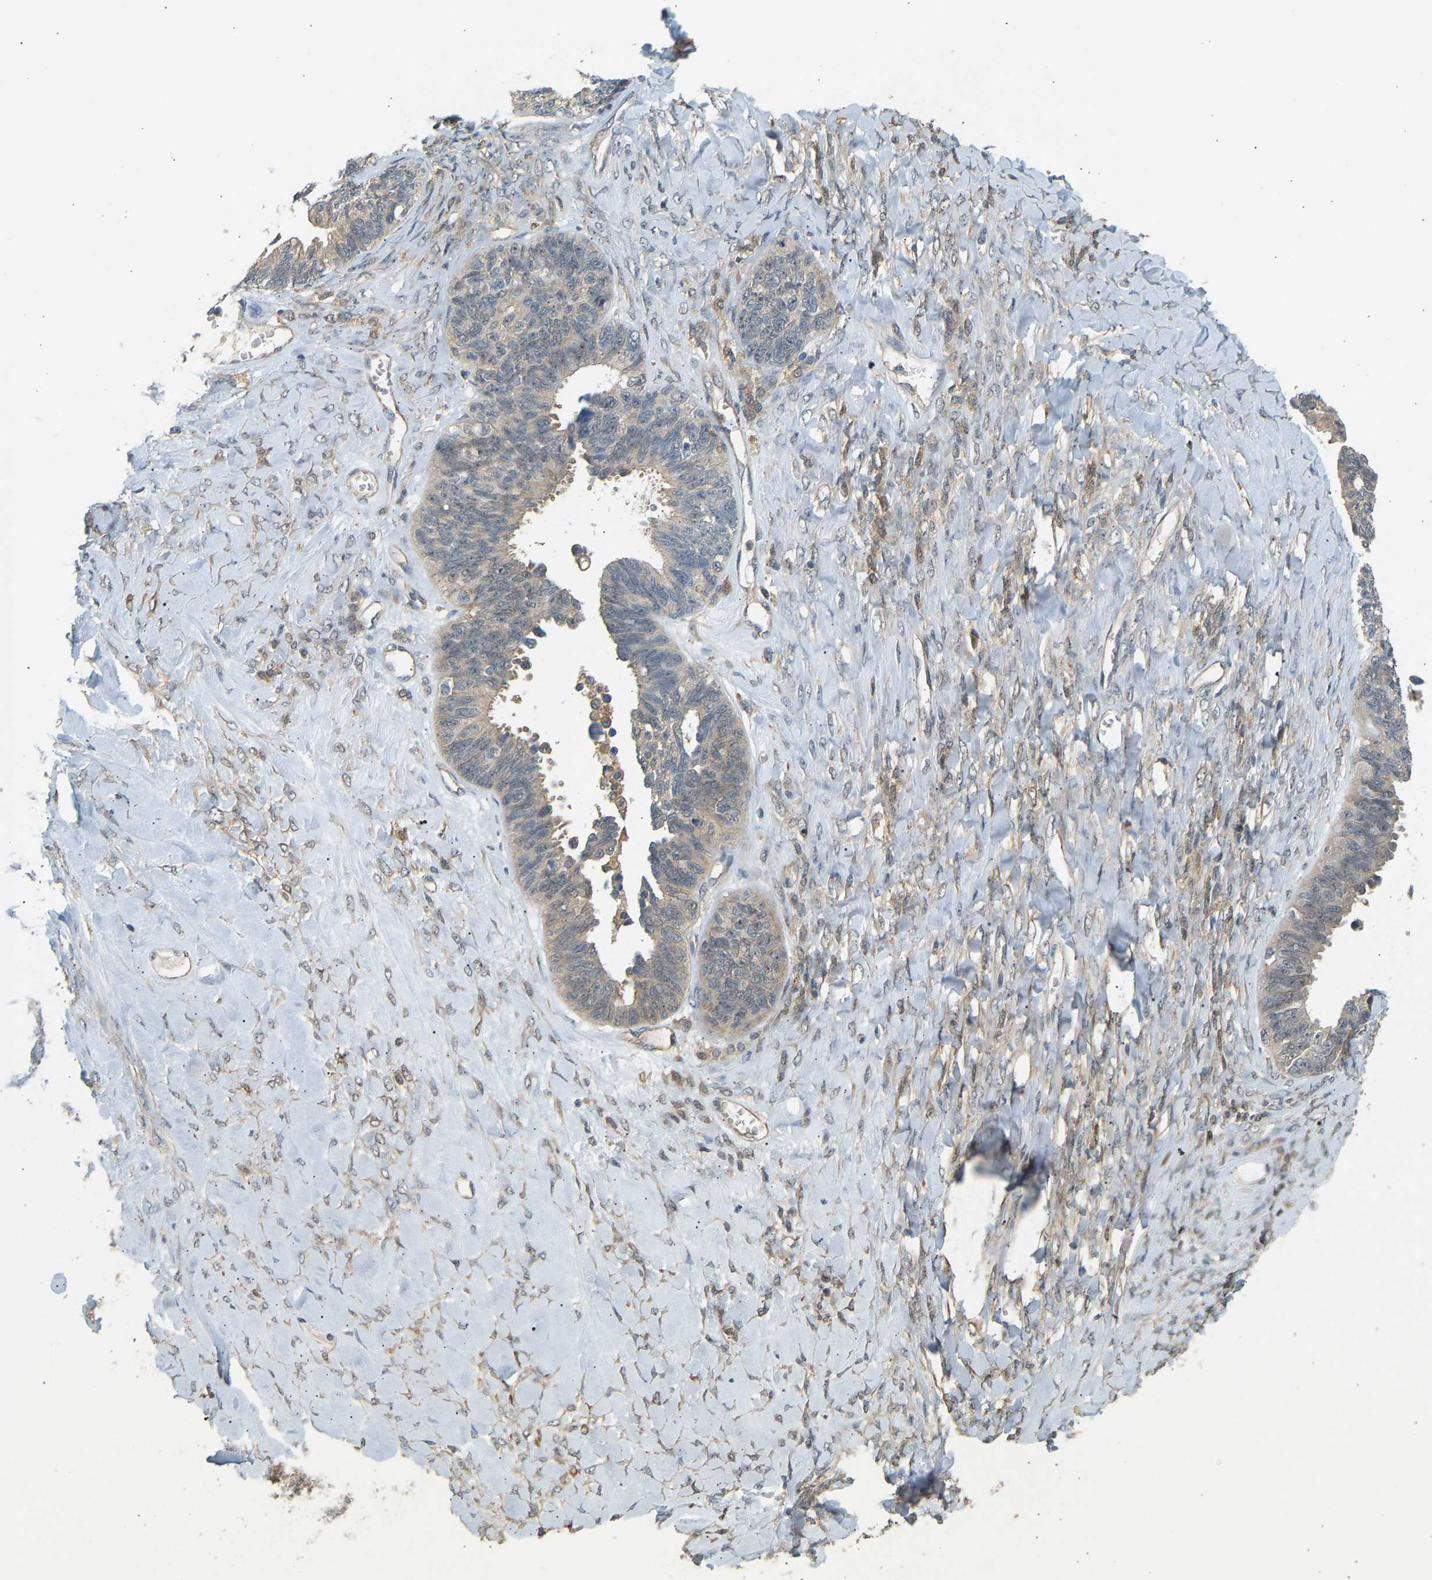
{"staining": {"intensity": "weak", "quantity": "<25%", "location": "cytoplasmic/membranous"}, "tissue": "ovarian cancer", "cell_type": "Tumor cells", "image_type": "cancer", "snomed": [{"axis": "morphology", "description": "Cystadenocarcinoma, serous, NOS"}, {"axis": "topography", "description": "Ovary"}], "caption": "An immunohistochemistry micrograph of serous cystadenocarcinoma (ovarian) is shown. There is no staining in tumor cells of serous cystadenocarcinoma (ovarian).", "gene": "RGL1", "patient": {"sex": "female", "age": 79}}